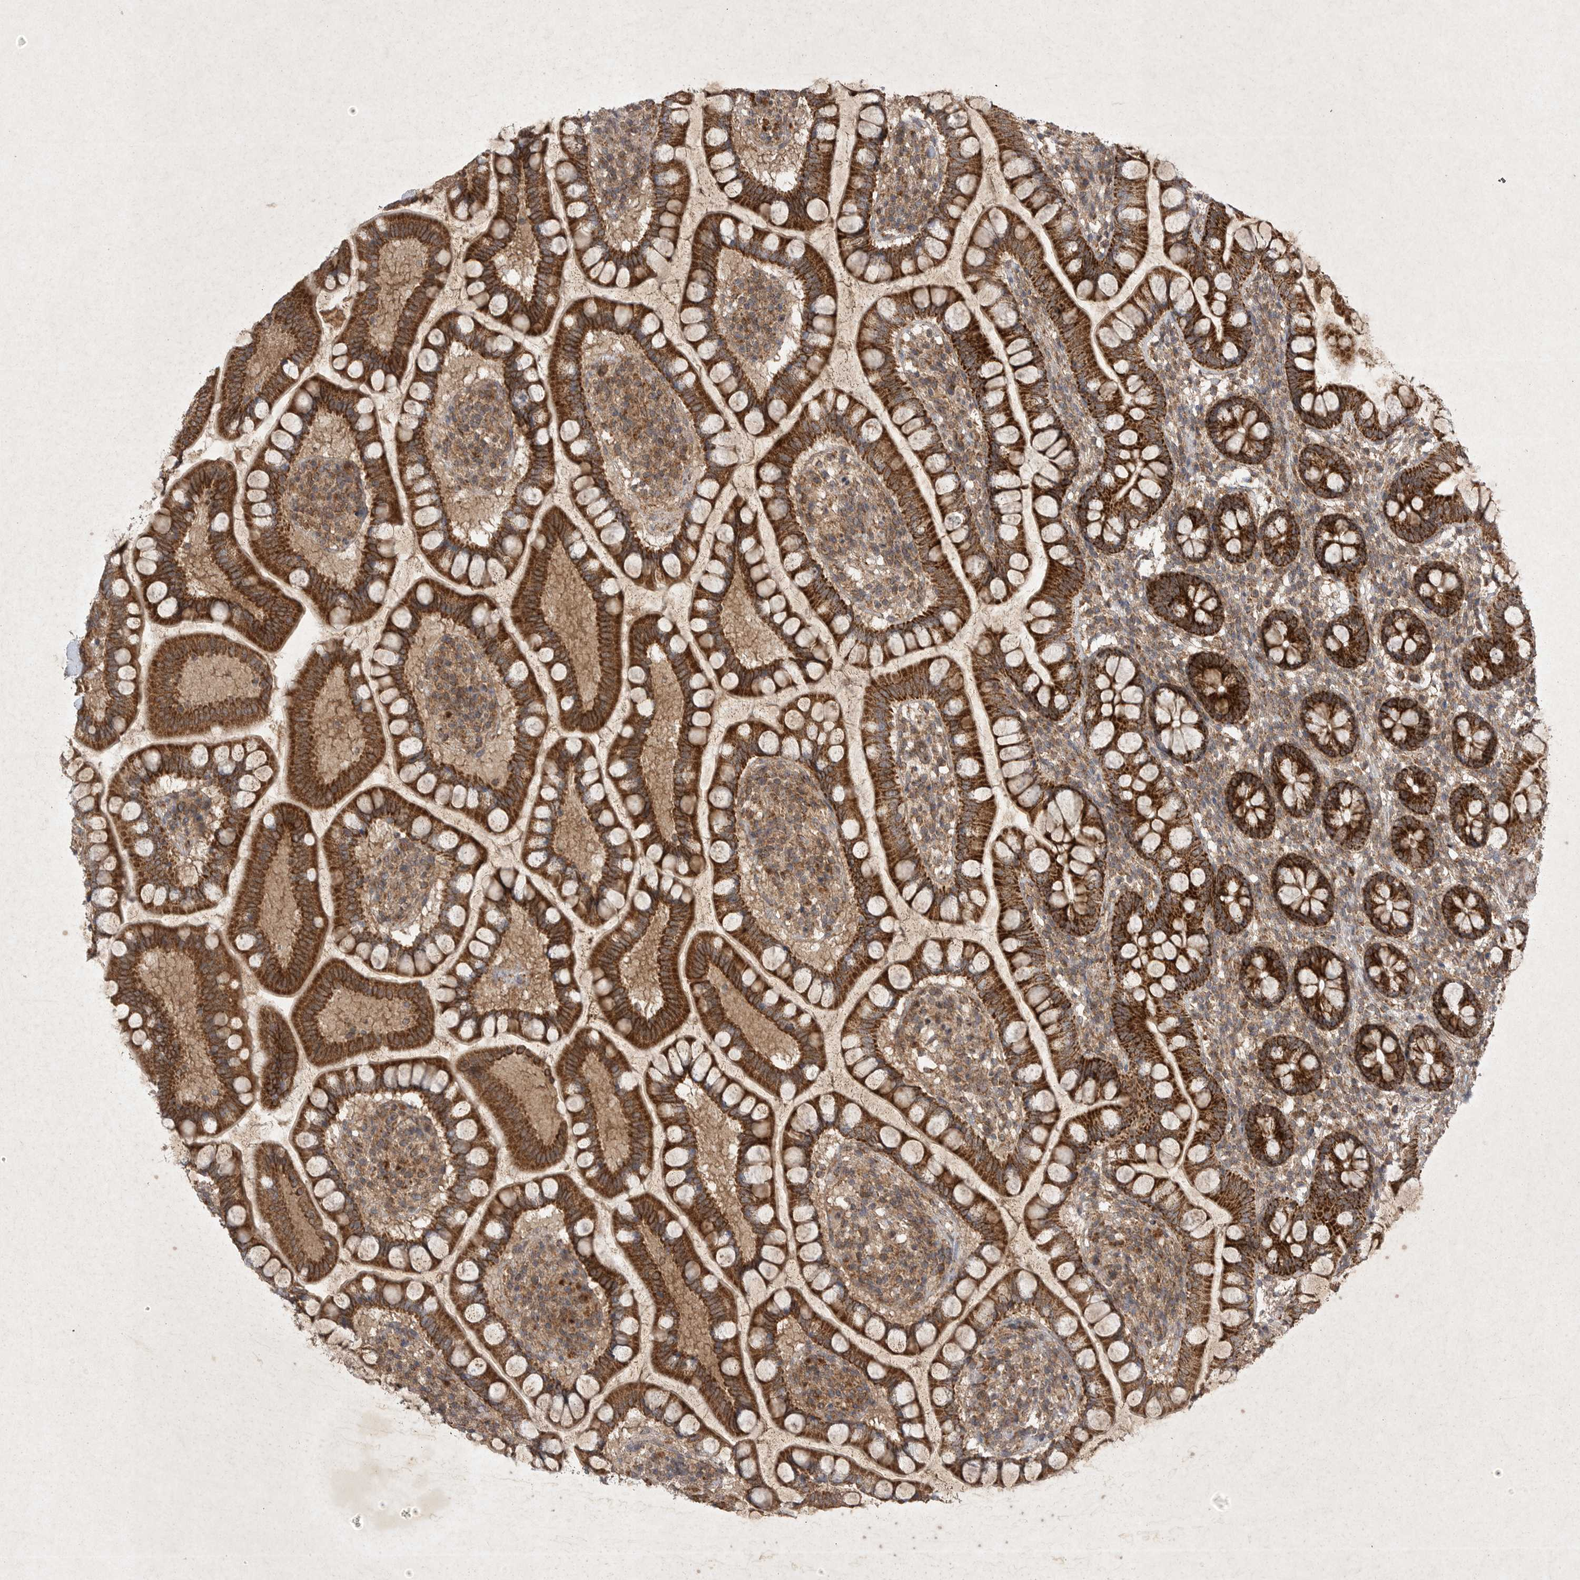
{"staining": {"intensity": "strong", "quantity": ">75%", "location": "cytoplasmic/membranous"}, "tissue": "small intestine", "cell_type": "Glandular cells", "image_type": "normal", "snomed": [{"axis": "morphology", "description": "Normal tissue, NOS"}, {"axis": "topography", "description": "Small intestine"}], "caption": "The micrograph demonstrates staining of unremarkable small intestine, revealing strong cytoplasmic/membranous protein expression (brown color) within glandular cells. (IHC, brightfield microscopy, high magnification).", "gene": "DDR1", "patient": {"sex": "female", "age": 84}}